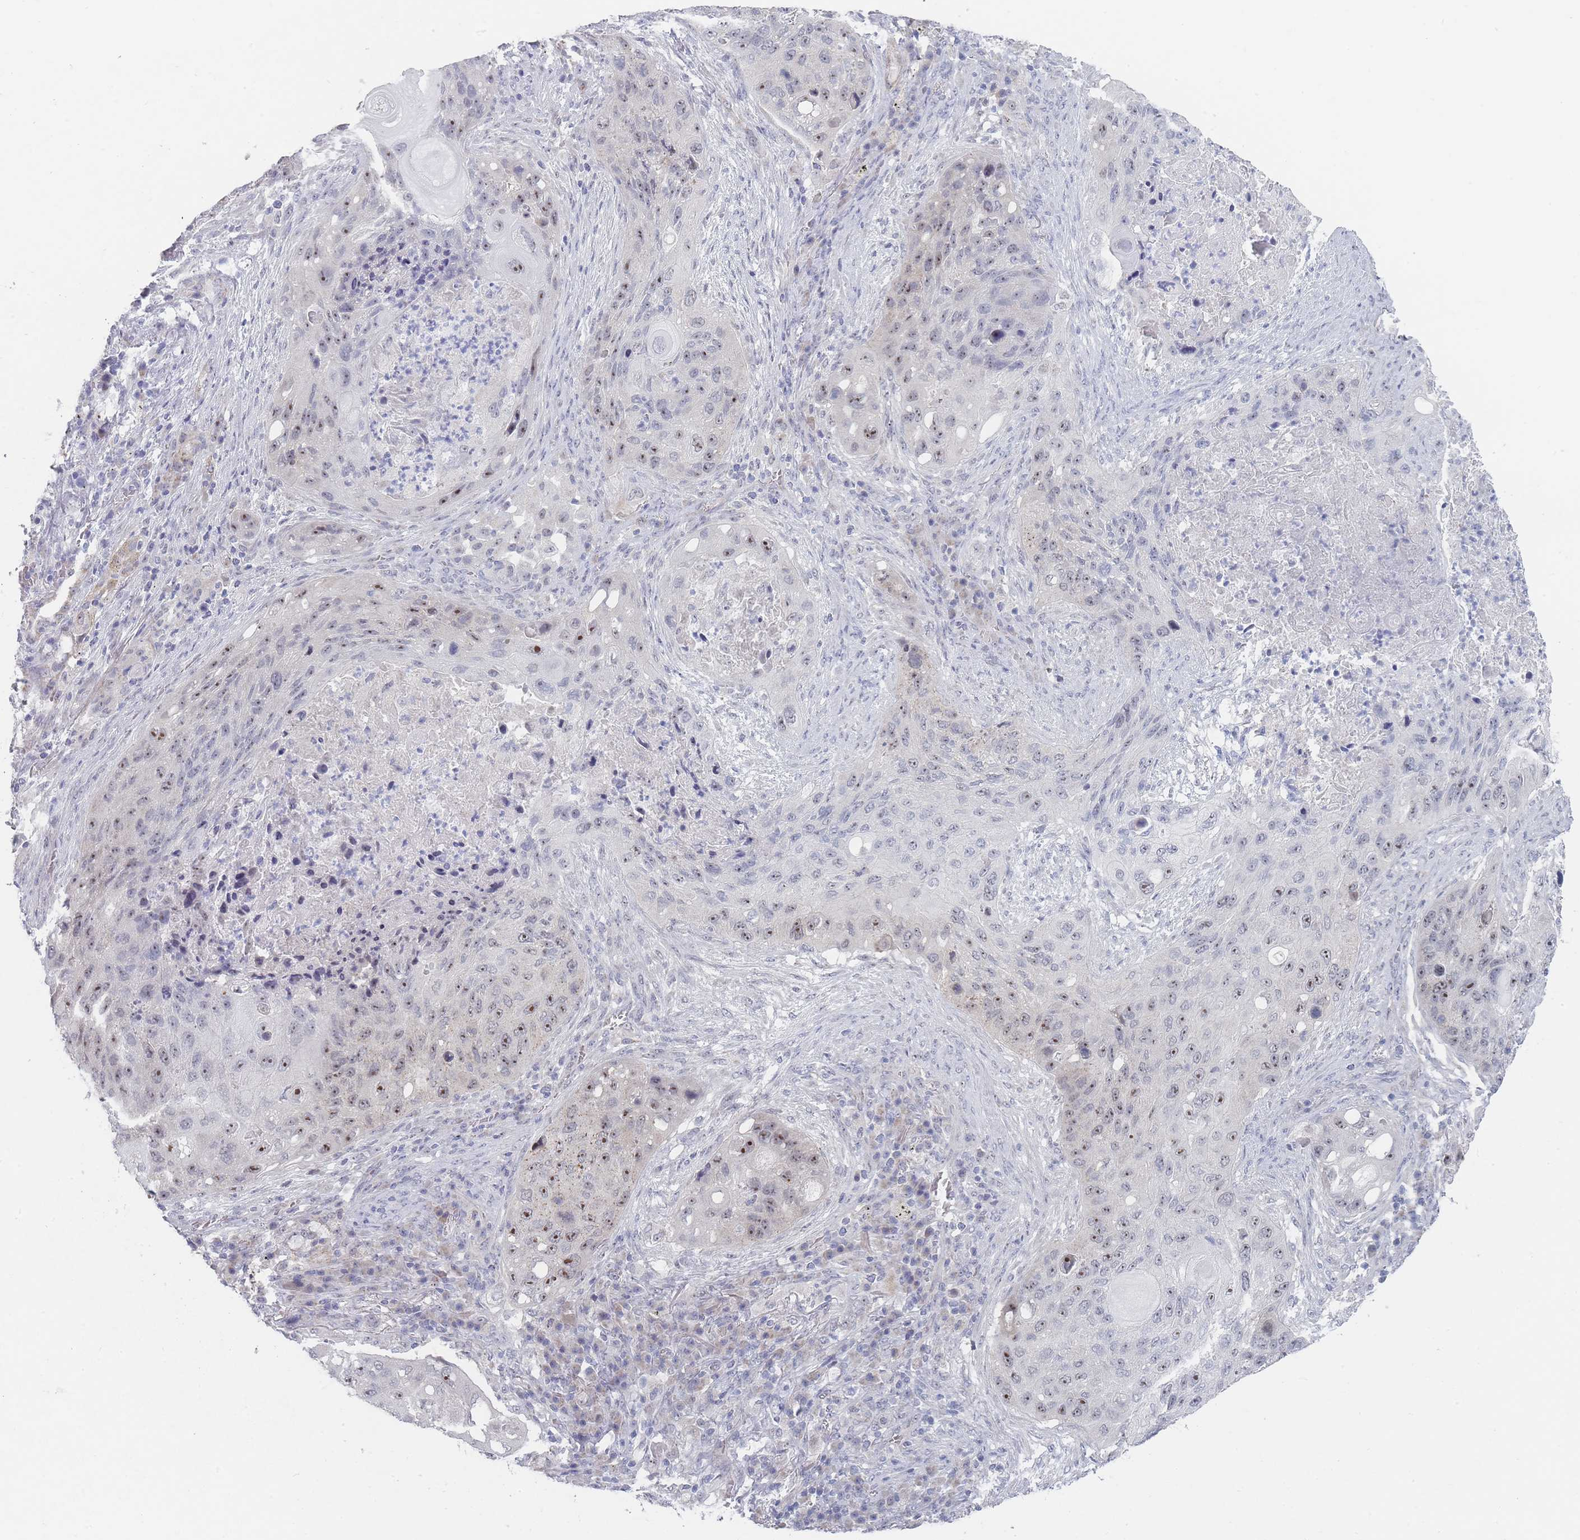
{"staining": {"intensity": "moderate", "quantity": "25%-75%", "location": "nuclear"}, "tissue": "lung cancer", "cell_type": "Tumor cells", "image_type": "cancer", "snomed": [{"axis": "morphology", "description": "Squamous cell carcinoma, NOS"}, {"axis": "topography", "description": "Lung"}], "caption": "This image reveals immunohistochemistry (IHC) staining of squamous cell carcinoma (lung), with medium moderate nuclear positivity in about 25%-75% of tumor cells.", "gene": "RNF8", "patient": {"sex": "female", "age": 63}}